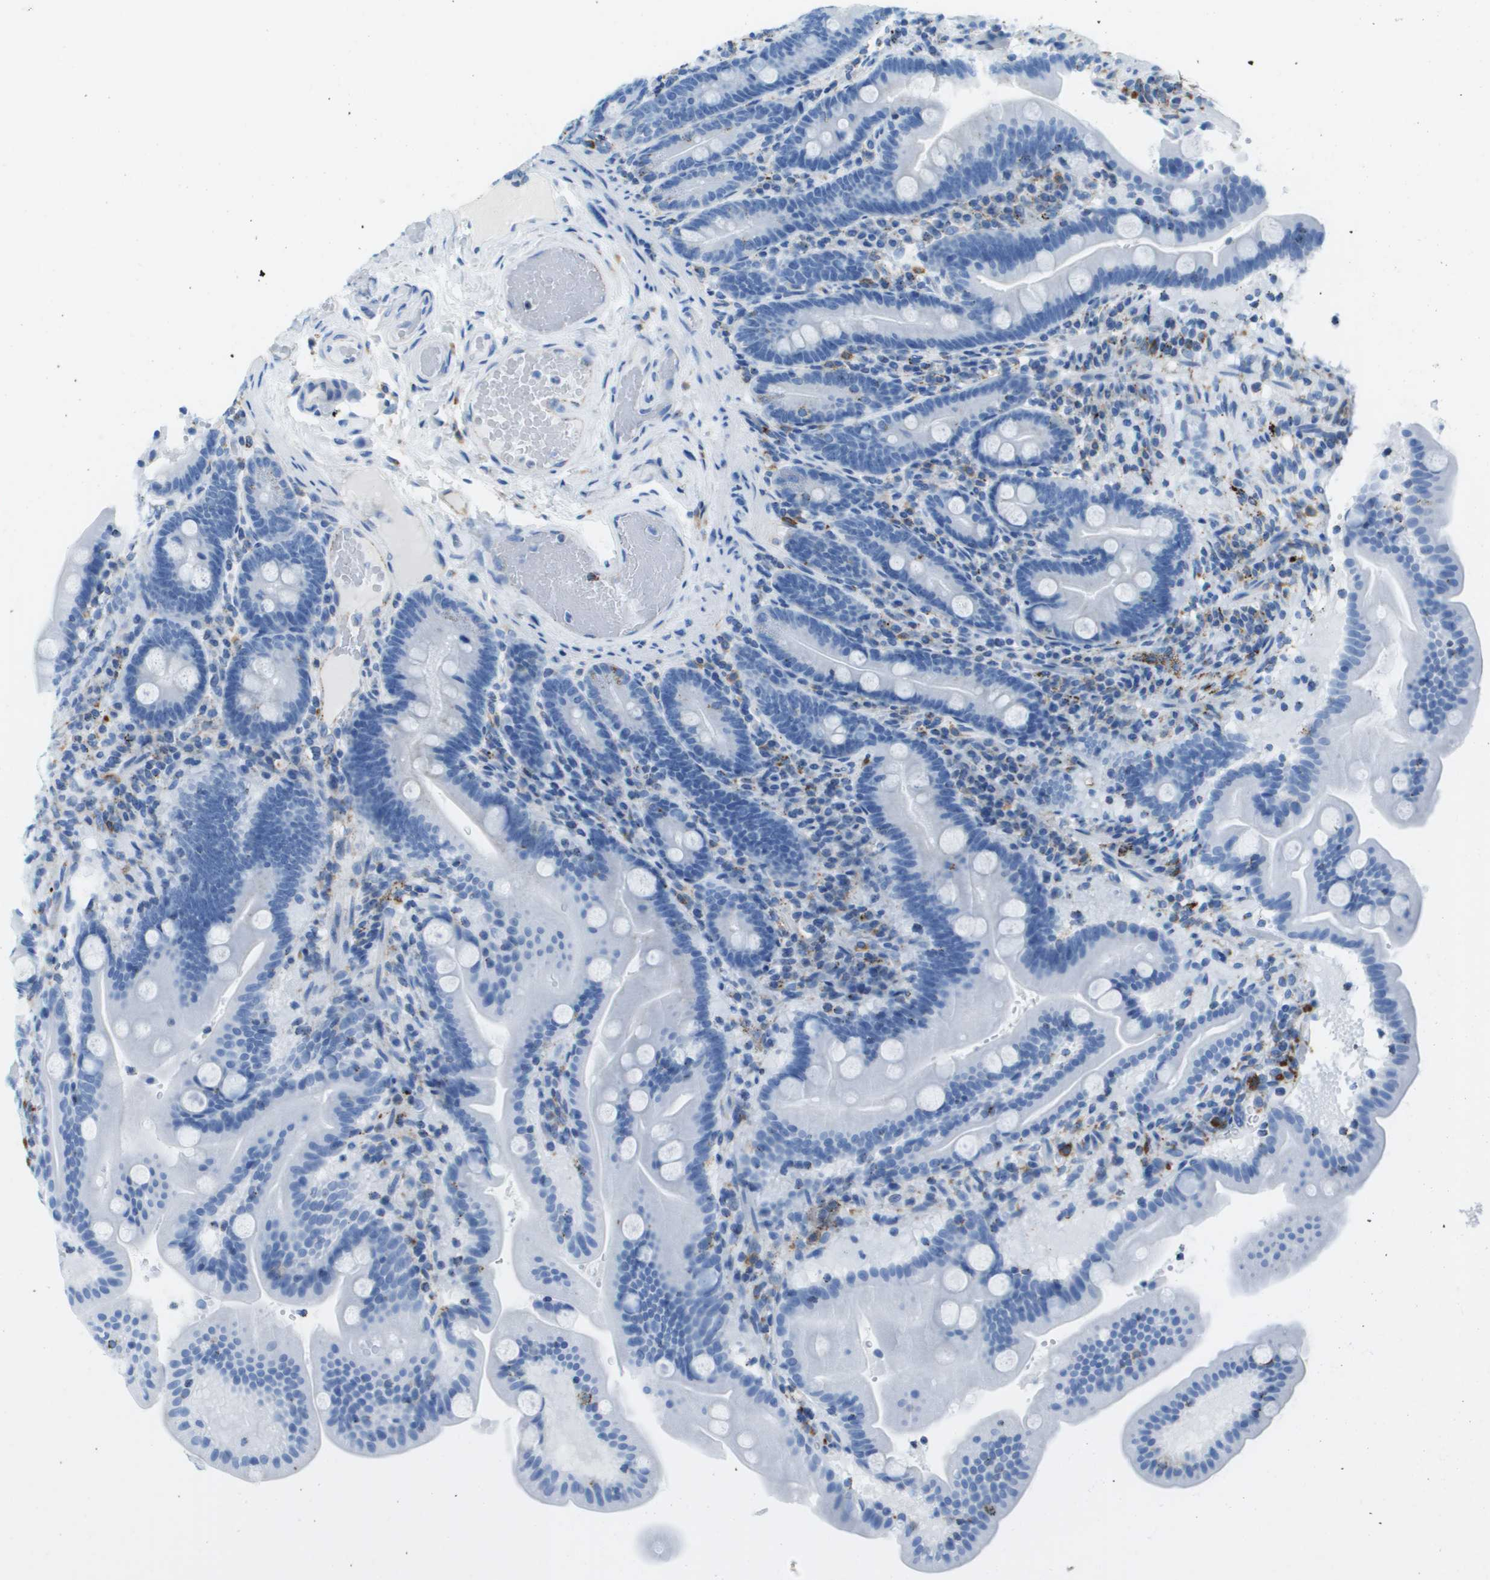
{"staining": {"intensity": "negative", "quantity": "none", "location": "none"}, "tissue": "duodenum", "cell_type": "Glandular cells", "image_type": "normal", "snomed": [{"axis": "morphology", "description": "Normal tissue, NOS"}, {"axis": "topography", "description": "Duodenum"}], "caption": "High magnification brightfield microscopy of benign duodenum stained with DAB (3,3'-diaminobenzidine) (brown) and counterstained with hematoxylin (blue): glandular cells show no significant expression. (DAB IHC, high magnification).", "gene": "PRCP", "patient": {"sex": "male", "age": 54}}